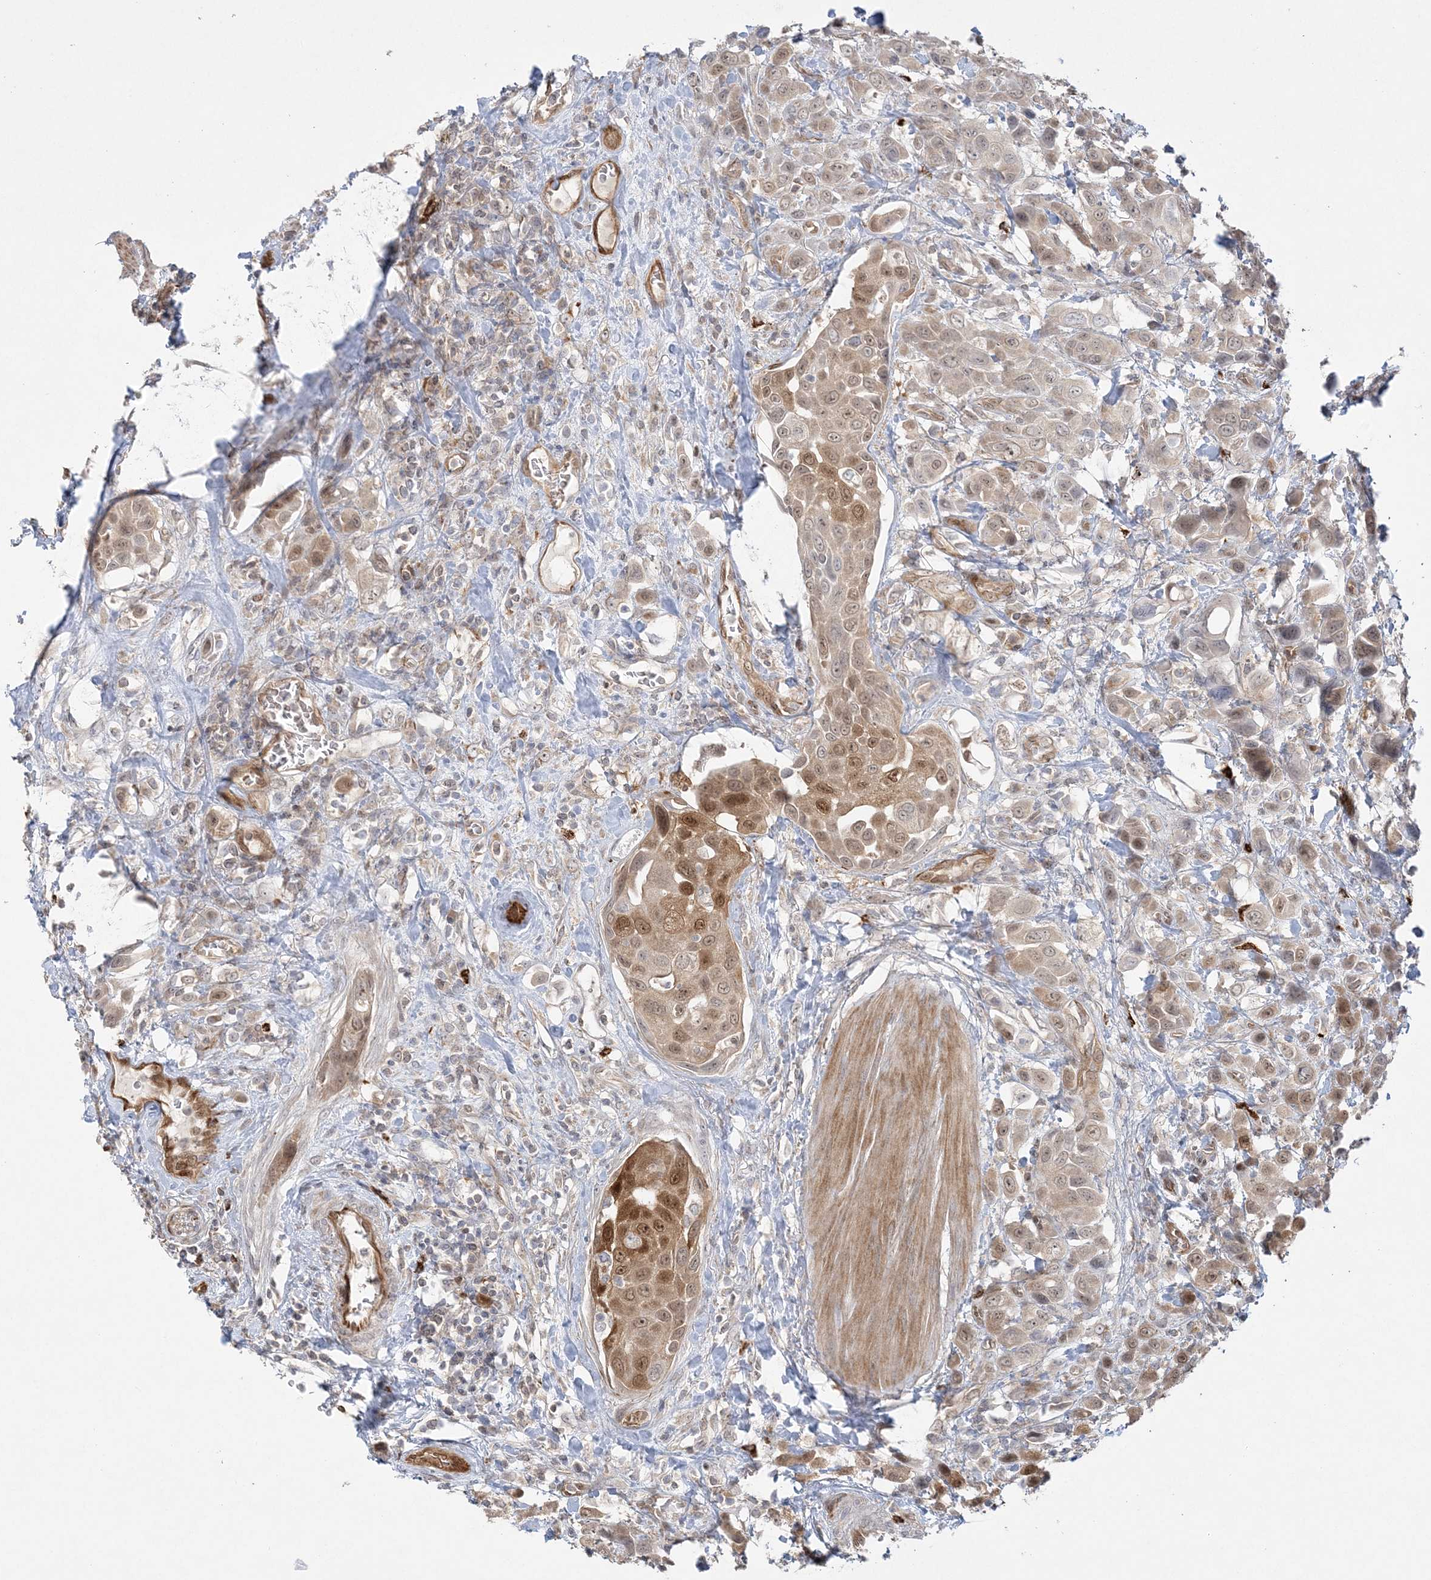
{"staining": {"intensity": "moderate", "quantity": ">75%", "location": "cytoplasmic/membranous,nuclear"}, "tissue": "urothelial cancer", "cell_type": "Tumor cells", "image_type": "cancer", "snomed": [{"axis": "morphology", "description": "Urothelial carcinoma, High grade"}, {"axis": "topography", "description": "Urinary bladder"}], "caption": "Protein staining displays moderate cytoplasmic/membranous and nuclear positivity in about >75% of tumor cells in urothelial cancer.", "gene": "INPP1", "patient": {"sex": "male", "age": 50}}